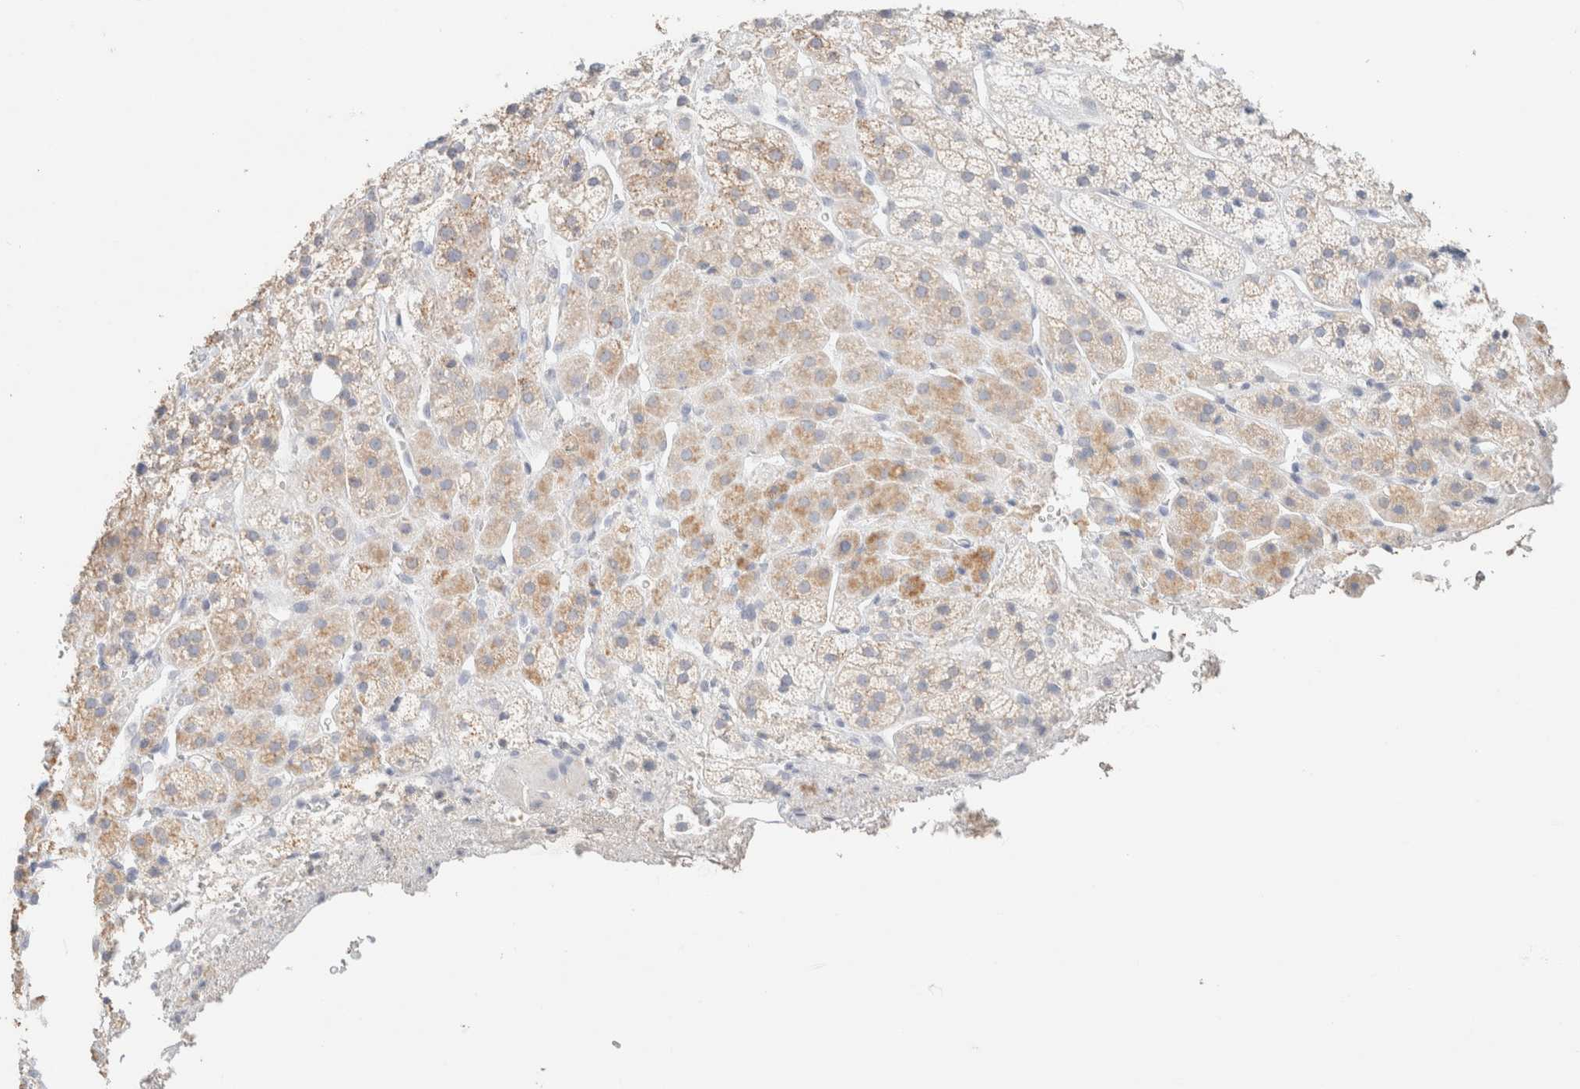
{"staining": {"intensity": "moderate", "quantity": "<25%", "location": "cytoplasmic/membranous"}, "tissue": "adrenal gland", "cell_type": "Glandular cells", "image_type": "normal", "snomed": [{"axis": "morphology", "description": "Normal tissue, NOS"}, {"axis": "topography", "description": "Adrenal gland"}], "caption": "Immunohistochemistry (IHC) photomicrograph of normal adrenal gland: human adrenal gland stained using immunohistochemistry (IHC) displays low levels of moderate protein expression localized specifically in the cytoplasmic/membranous of glandular cells, appearing as a cytoplasmic/membranous brown color.", "gene": "CA12", "patient": {"sex": "male", "age": 56}}